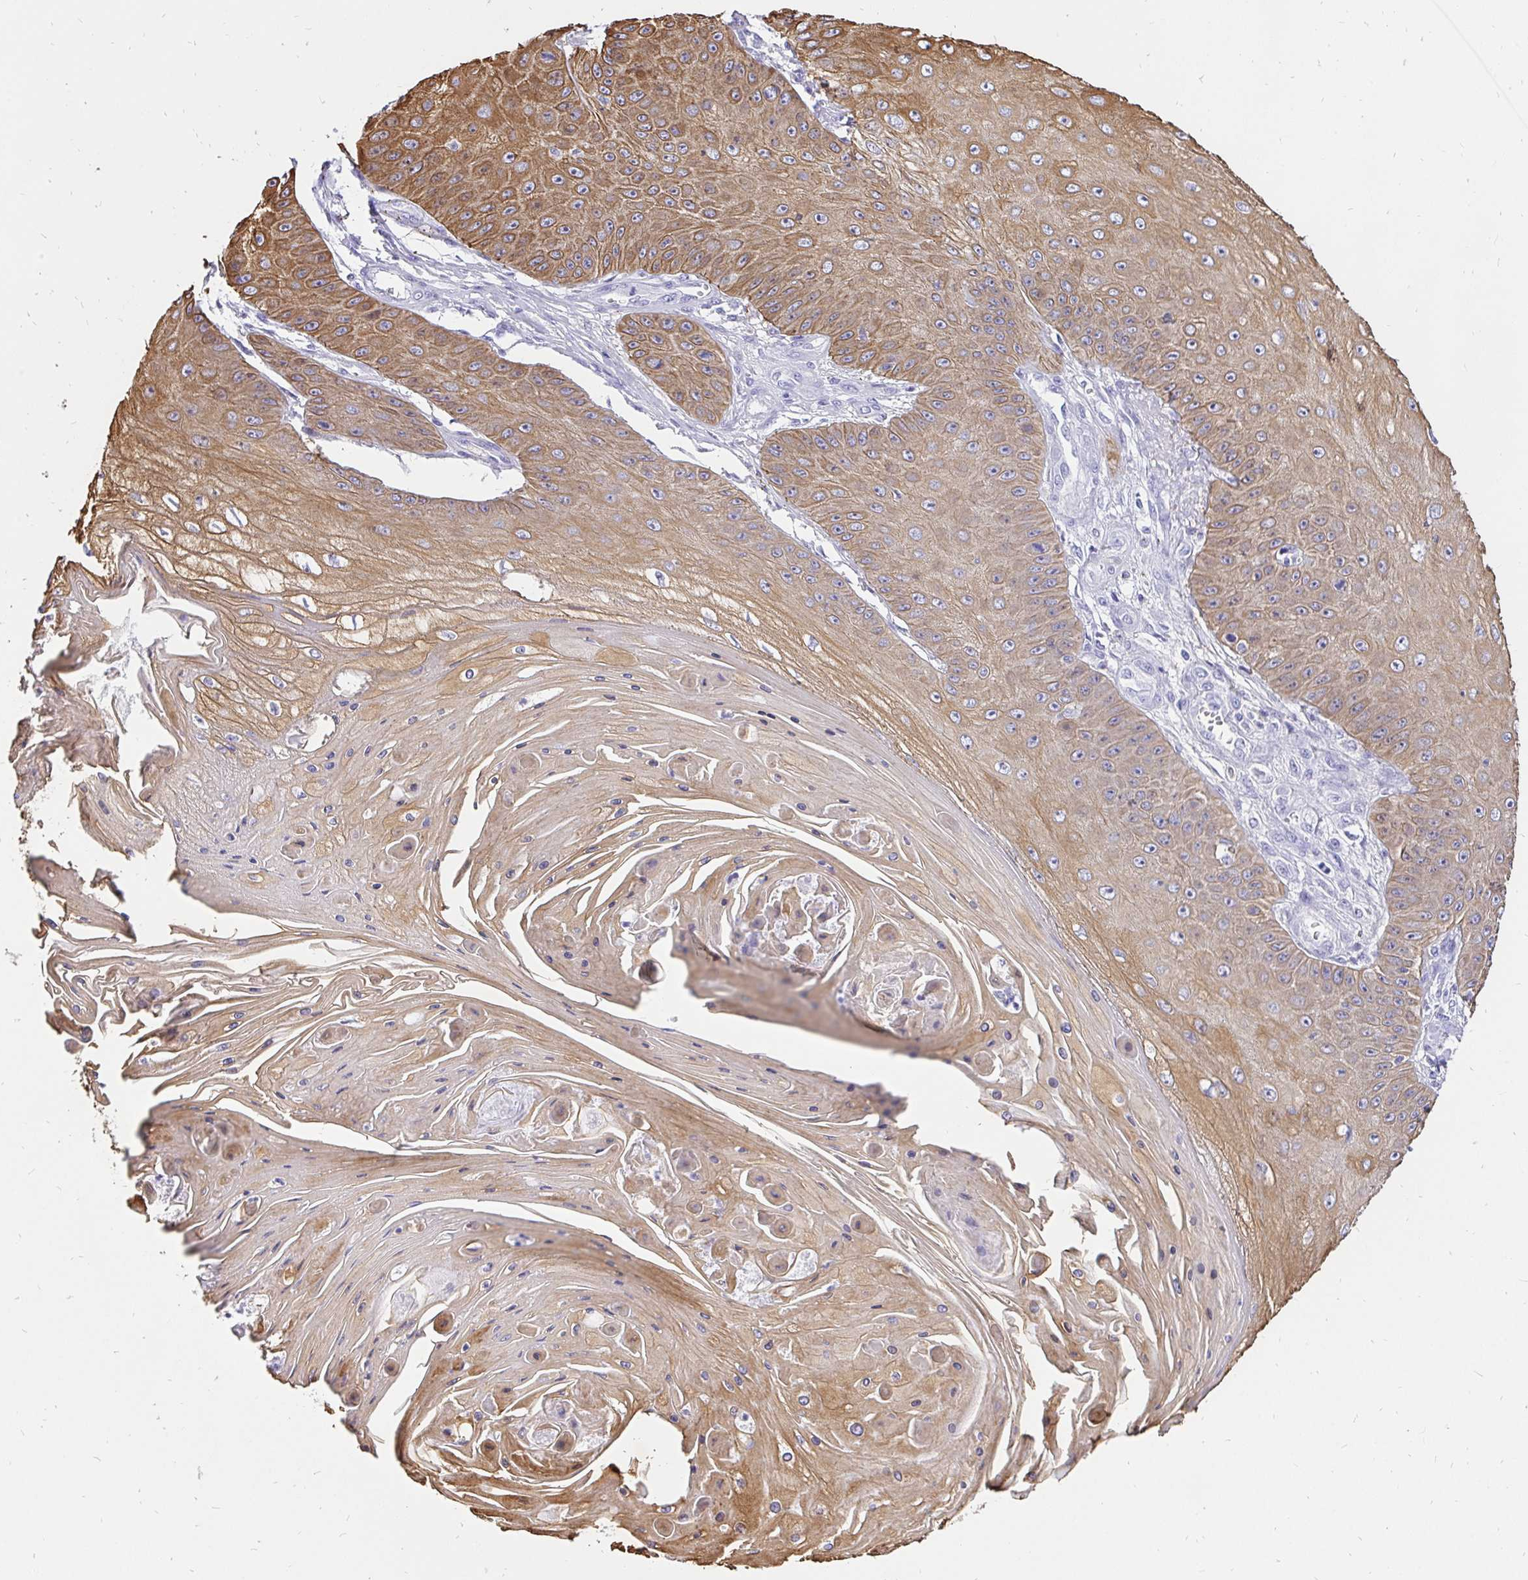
{"staining": {"intensity": "moderate", "quantity": ">75%", "location": "cytoplasmic/membranous"}, "tissue": "skin cancer", "cell_type": "Tumor cells", "image_type": "cancer", "snomed": [{"axis": "morphology", "description": "Squamous cell carcinoma, NOS"}, {"axis": "topography", "description": "Skin"}], "caption": "Immunohistochemistry of human skin cancer (squamous cell carcinoma) demonstrates medium levels of moderate cytoplasmic/membranous positivity in about >75% of tumor cells.", "gene": "KRT13", "patient": {"sex": "male", "age": 70}}